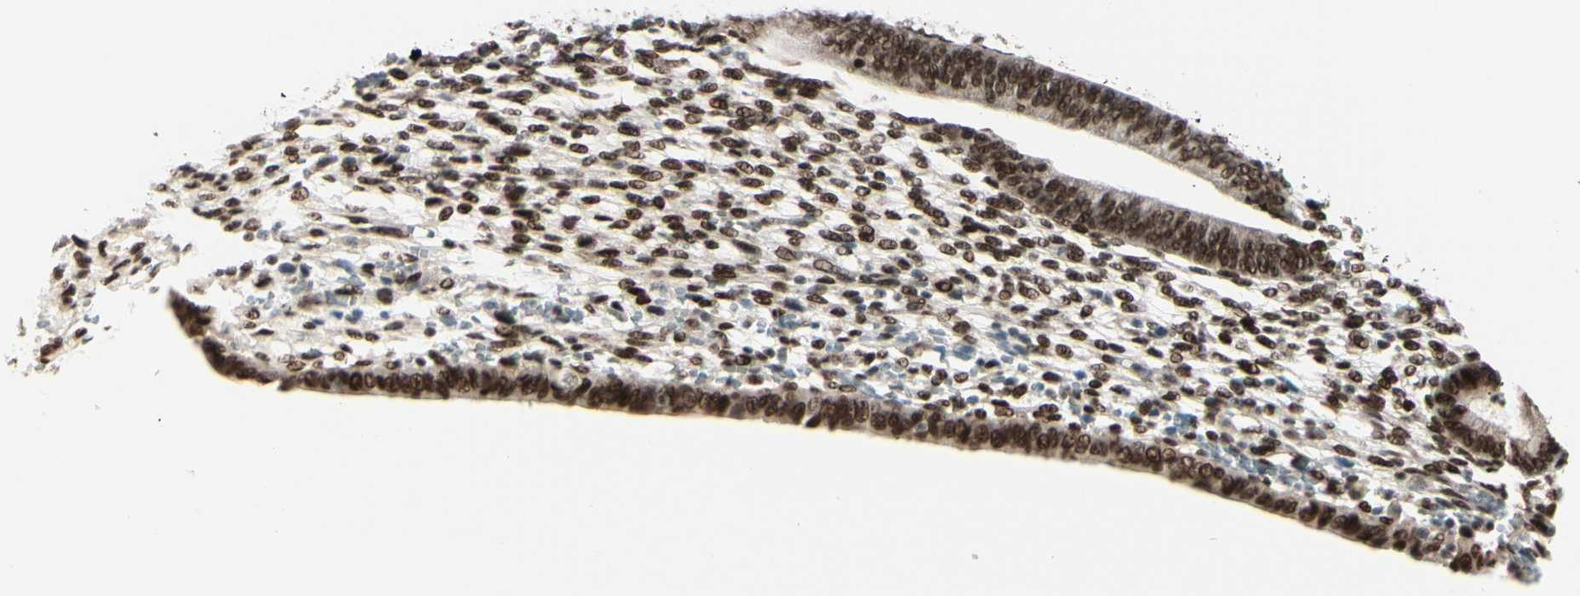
{"staining": {"intensity": "strong", "quantity": "25%-75%", "location": "nuclear"}, "tissue": "endometrium", "cell_type": "Cells in endometrial stroma", "image_type": "normal", "snomed": [{"axis": "morphology", "description": "Normal tissue, NOS"}, {"axis": "topography", "description": "Endometrium"}], "caption": "Brown immunohistochemical staining in unremarkable human endometrium demonstrates strong nuclear positivity in approximately 25%-75% of cells in endometrial stroma. Immunohistochemistry stains the protein of interest in brown and the nuclei are stained blue.", "gene": "CHAMP1", "patient": {"sex": "female", "age": 57}}